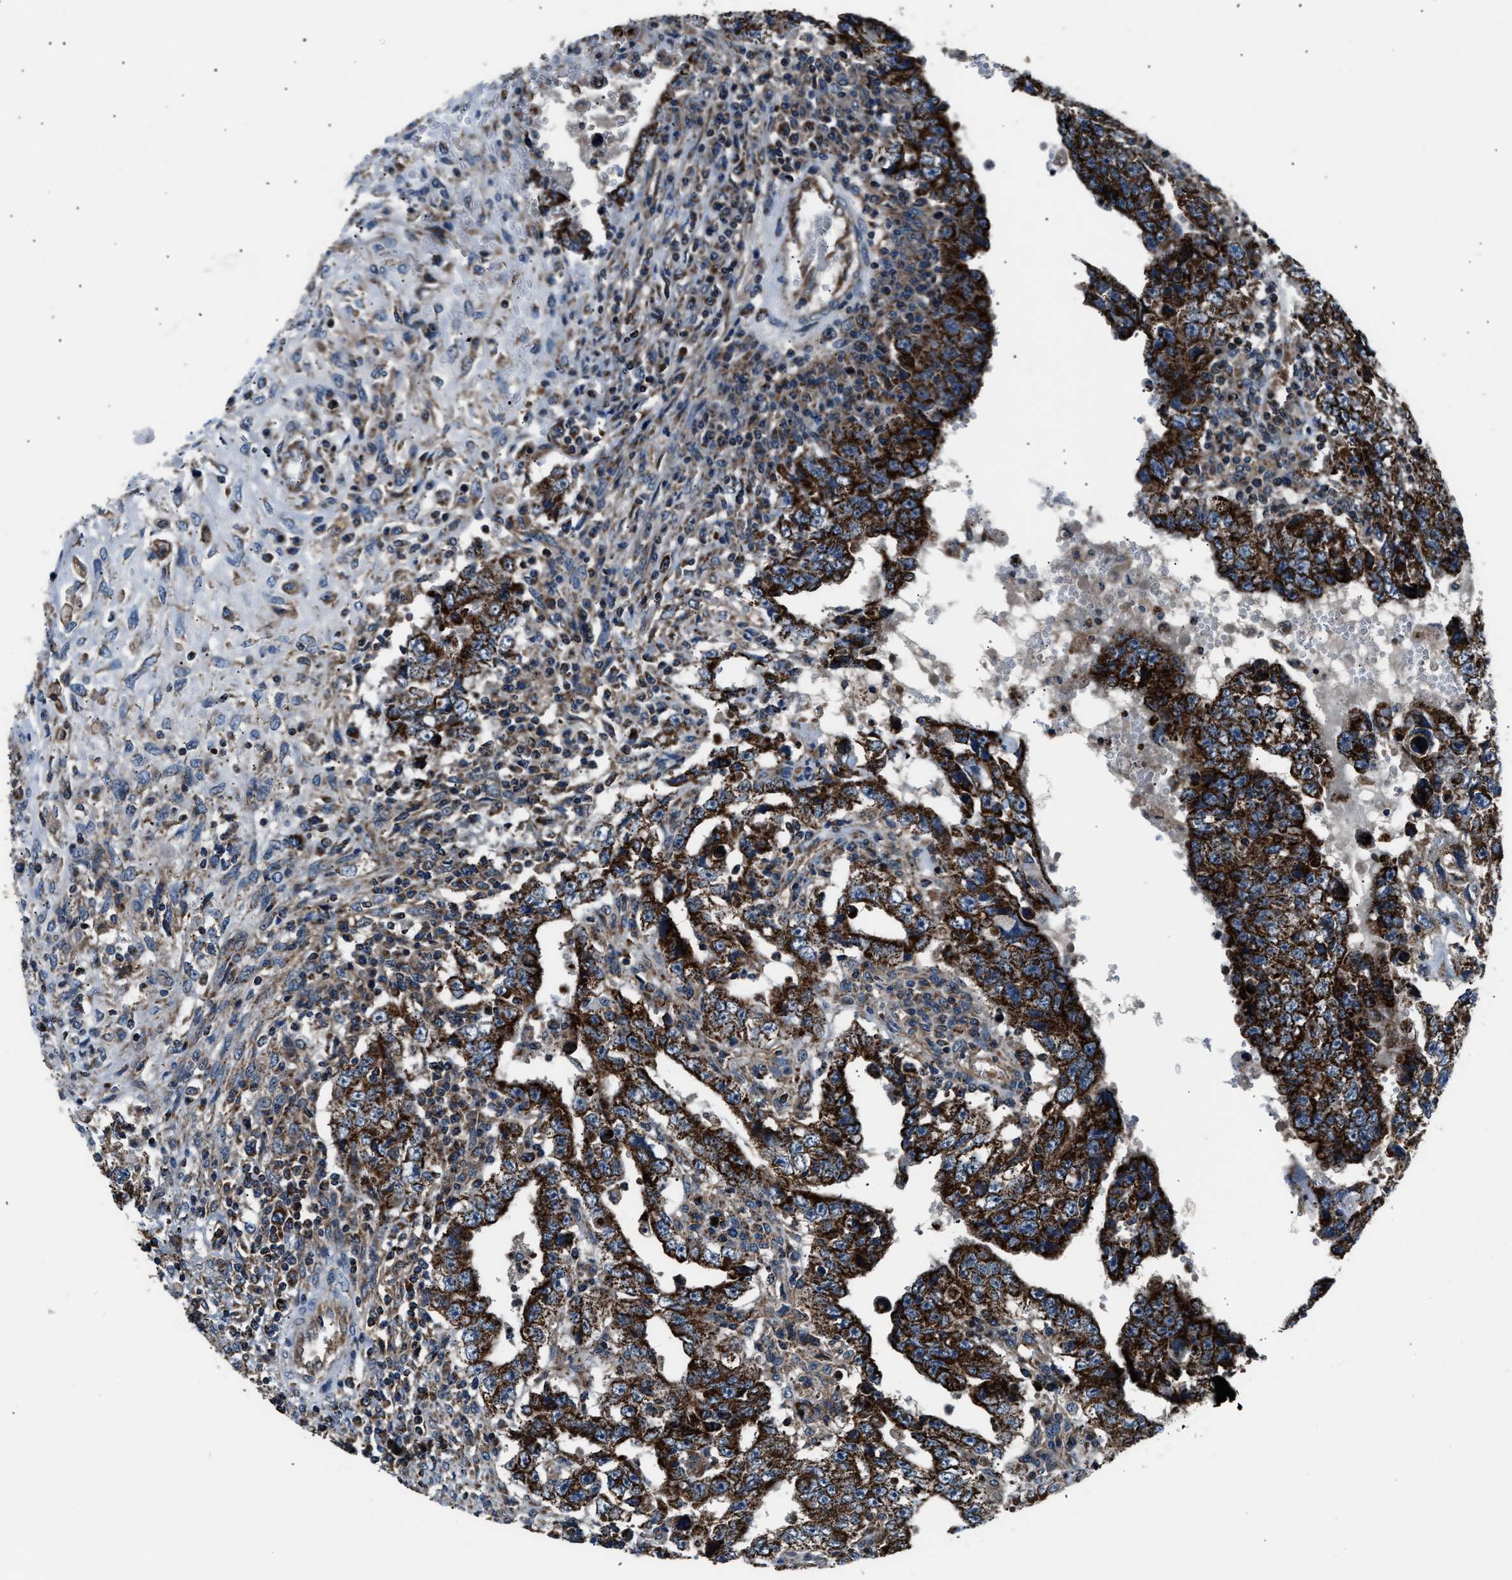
{"staining": {"intensity": "strong", "quantity": ">75%", "location": "cytoplasmic/membranous"}, "tissue": "testis cancer", "cell_type": "Tumor cells", "image_type": "cancer", "snomed": [{"axis": "morphology", "description": "Carcinoma, Embryonal, NOS"}, {"axis": "topography", "description": "Testis"}], "caption": "Testis cancer tissue exhibits strong cytoplasmic/membranous positivity in about >75% of tumor cells, visualized by immunohistochemistry.", "gene": "GGCT", "patient": {"sex": "male", "age": 26}}